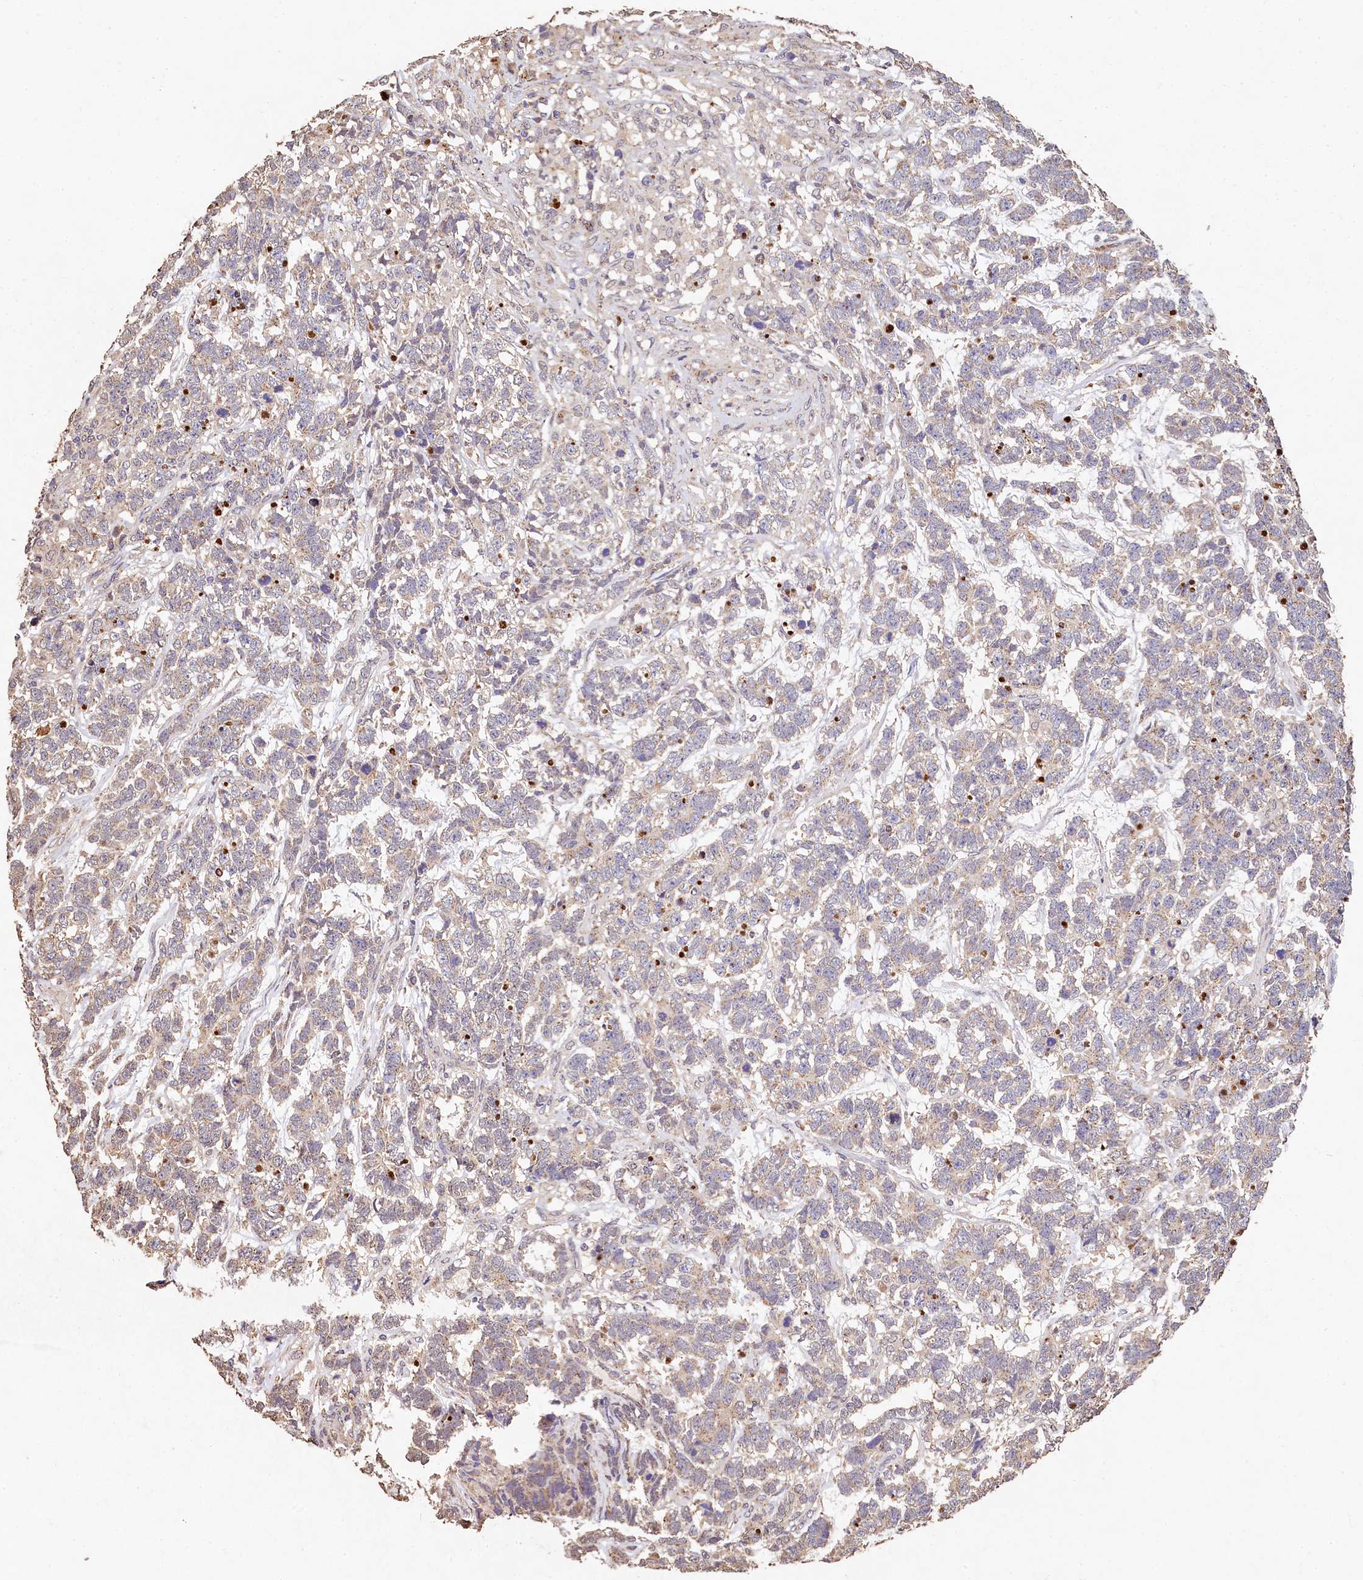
{"staining": {"intensity": "weak", "quantity": "25%-75%", "location": "cytoplasmic/membranous"}, "tissue": "testis cancer", "cell_type": "Tumor cells", "image_type": "cancer", "snomed": [{"axis": "morphology", "description": "Carcinoma, Embryonal, NOS"}, {"axis": "topography", "description": "Testis"}], "caption": "Human testis embryonal carcinoma stained with a brown dye reveals weak cytoplasmic/membranous positive expression in about 25%-75% of tumor cells.", "gene": "LSM4", "patient": {"sex": "male", "age": 26}}